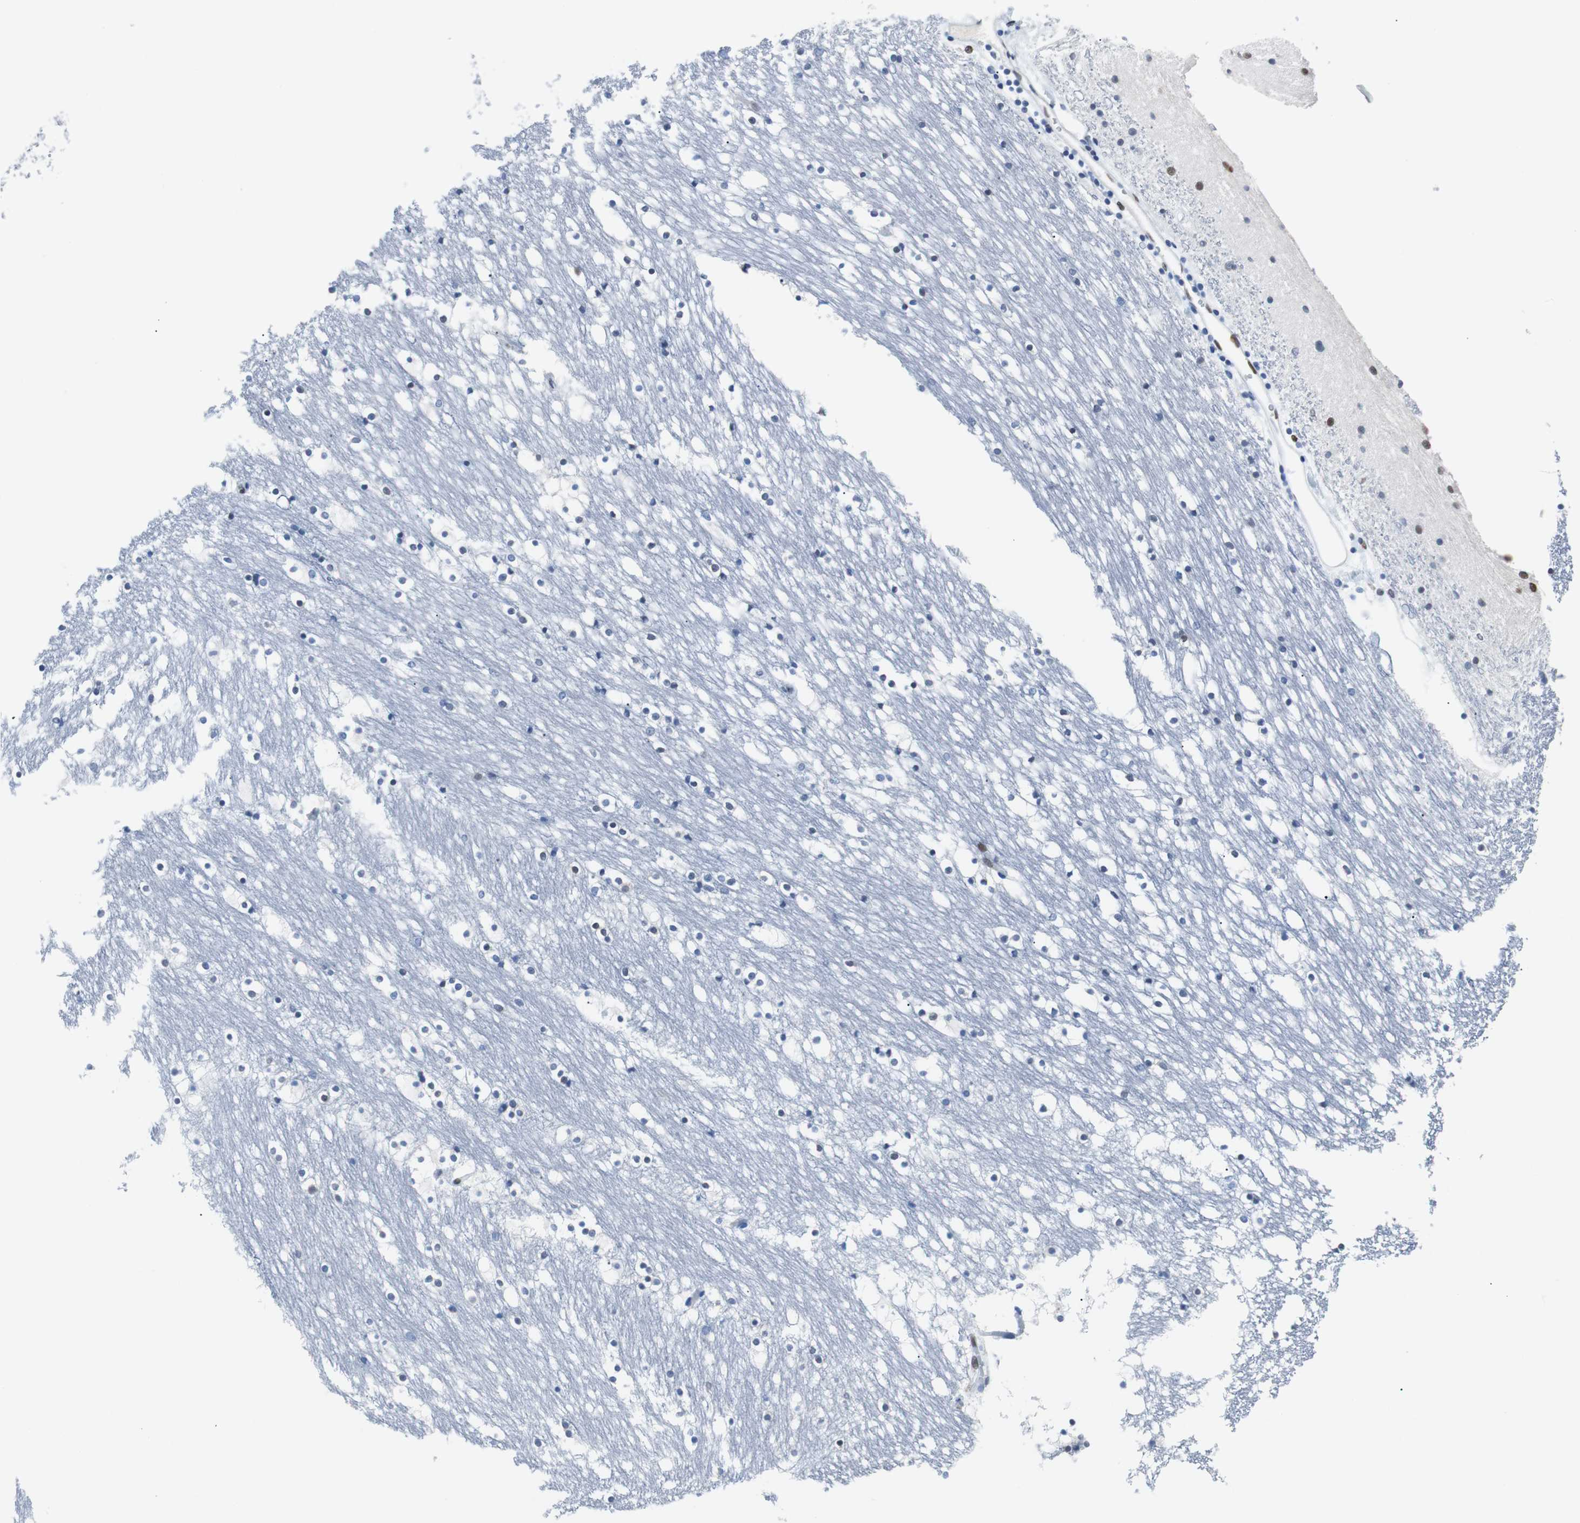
{"staining": {"intensity": "moderate", "quantity": "<25%", "location": "nuclear"}, "tissue": "caudate", "cell_type": "Glial cells", "image_type": "normal", "snomed": [{"axis": "morphology", "description": "Normal tissue, NOS"}, {"axis": "topography", "description": "Lateral ventricle wall"}], "caption": "Benign caudate displays moderate nuclear expression in about <25% of glial cells, visualized by immunohistochemistry.", "gene": "JUN", "patient": {"sex": "male", "age": 45}}